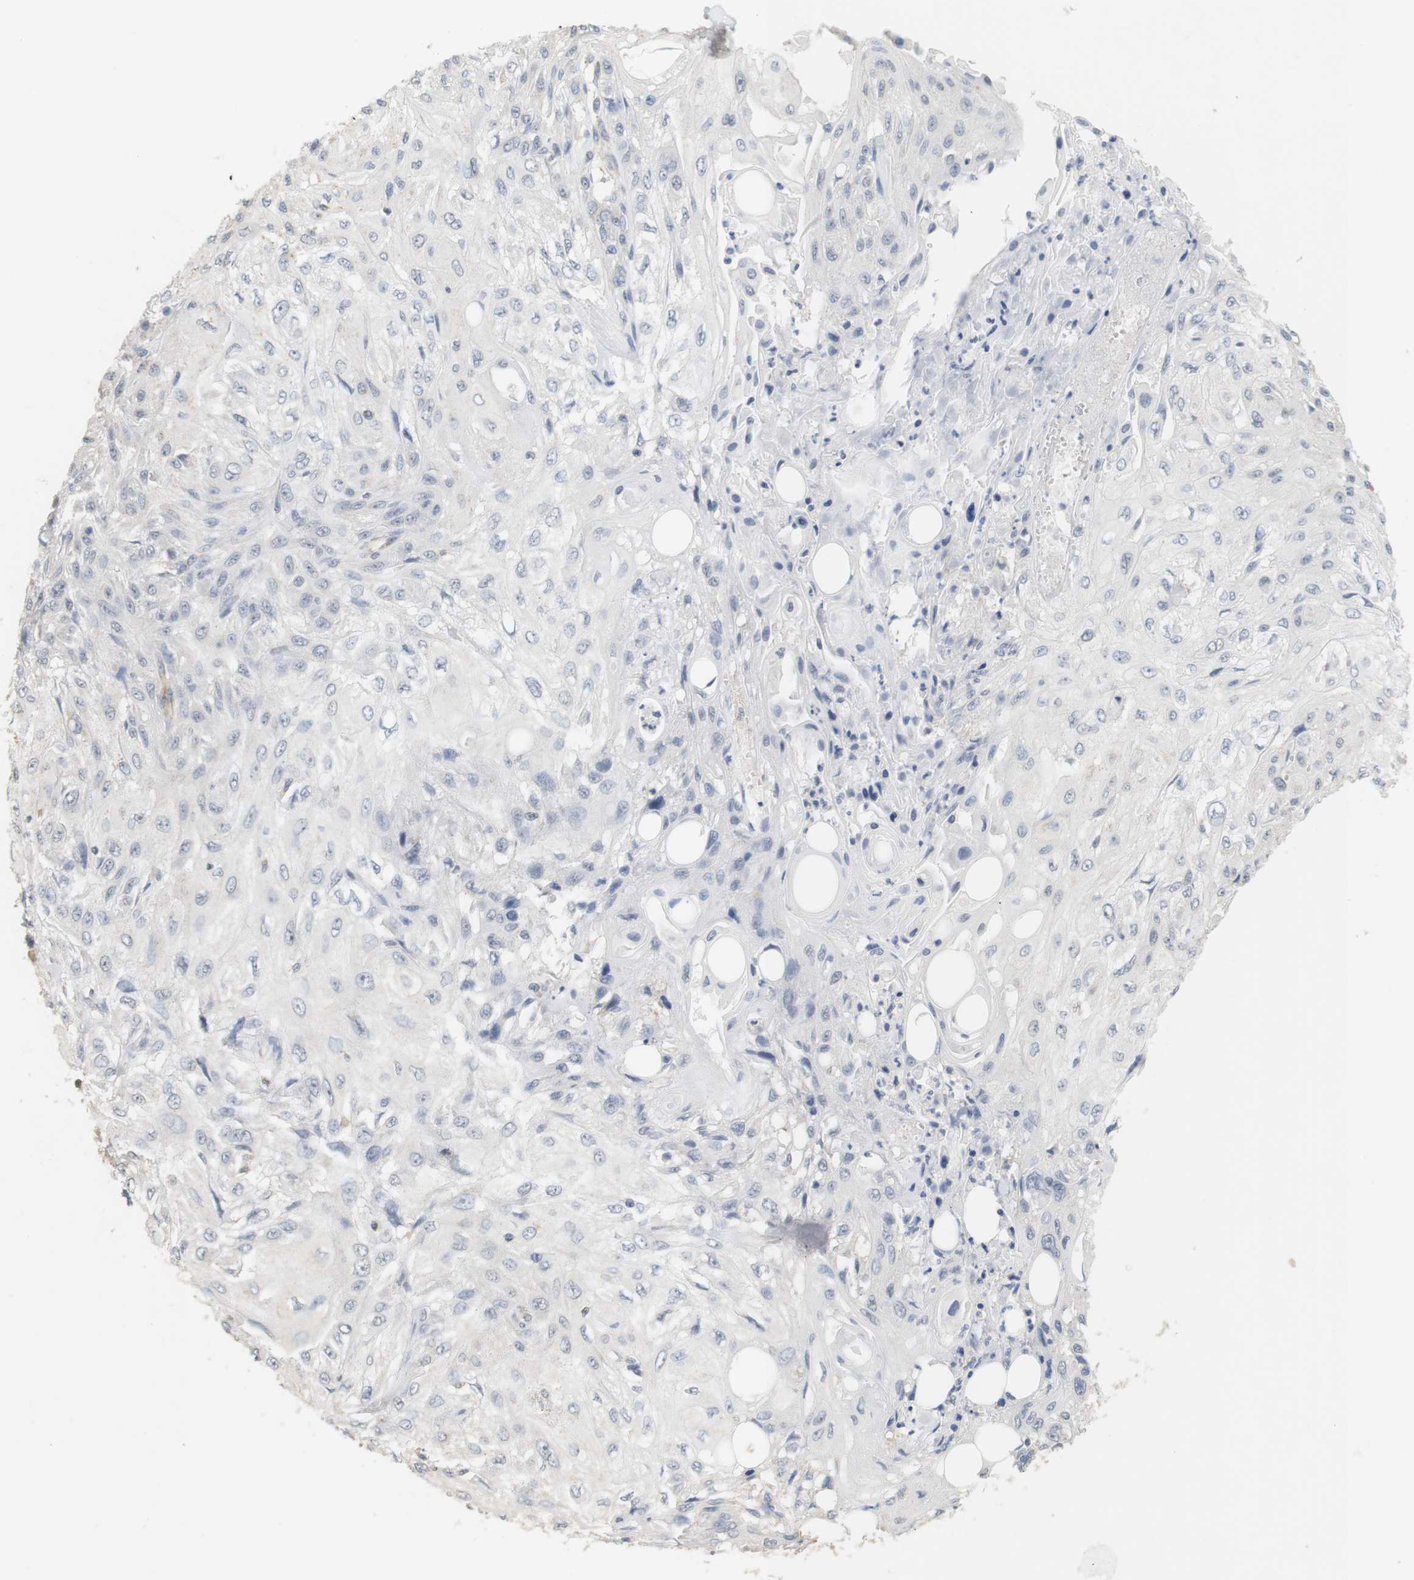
{"staining": {"intensity": "negative", "quantity": "none", "location": "none"}, "tissue": "skin cancer", "cell_type": "Tumor cells", "image_type": "cancer", "snomed": [{"axis": "morphology", "description": "Squamous cell carcinoma, NOS"}, {"axis": "topography", "description": "Skin"}], "caption": "IHC histopathology image of human skin cancer stained for a protein (brown), which shows no staining in tumor cells. (Brightfield microscopy of DAB immunohistochemistry (IHC) at high magnification).", "gene": "OSR1", "patient": {"sex": "male", "age": 75}}